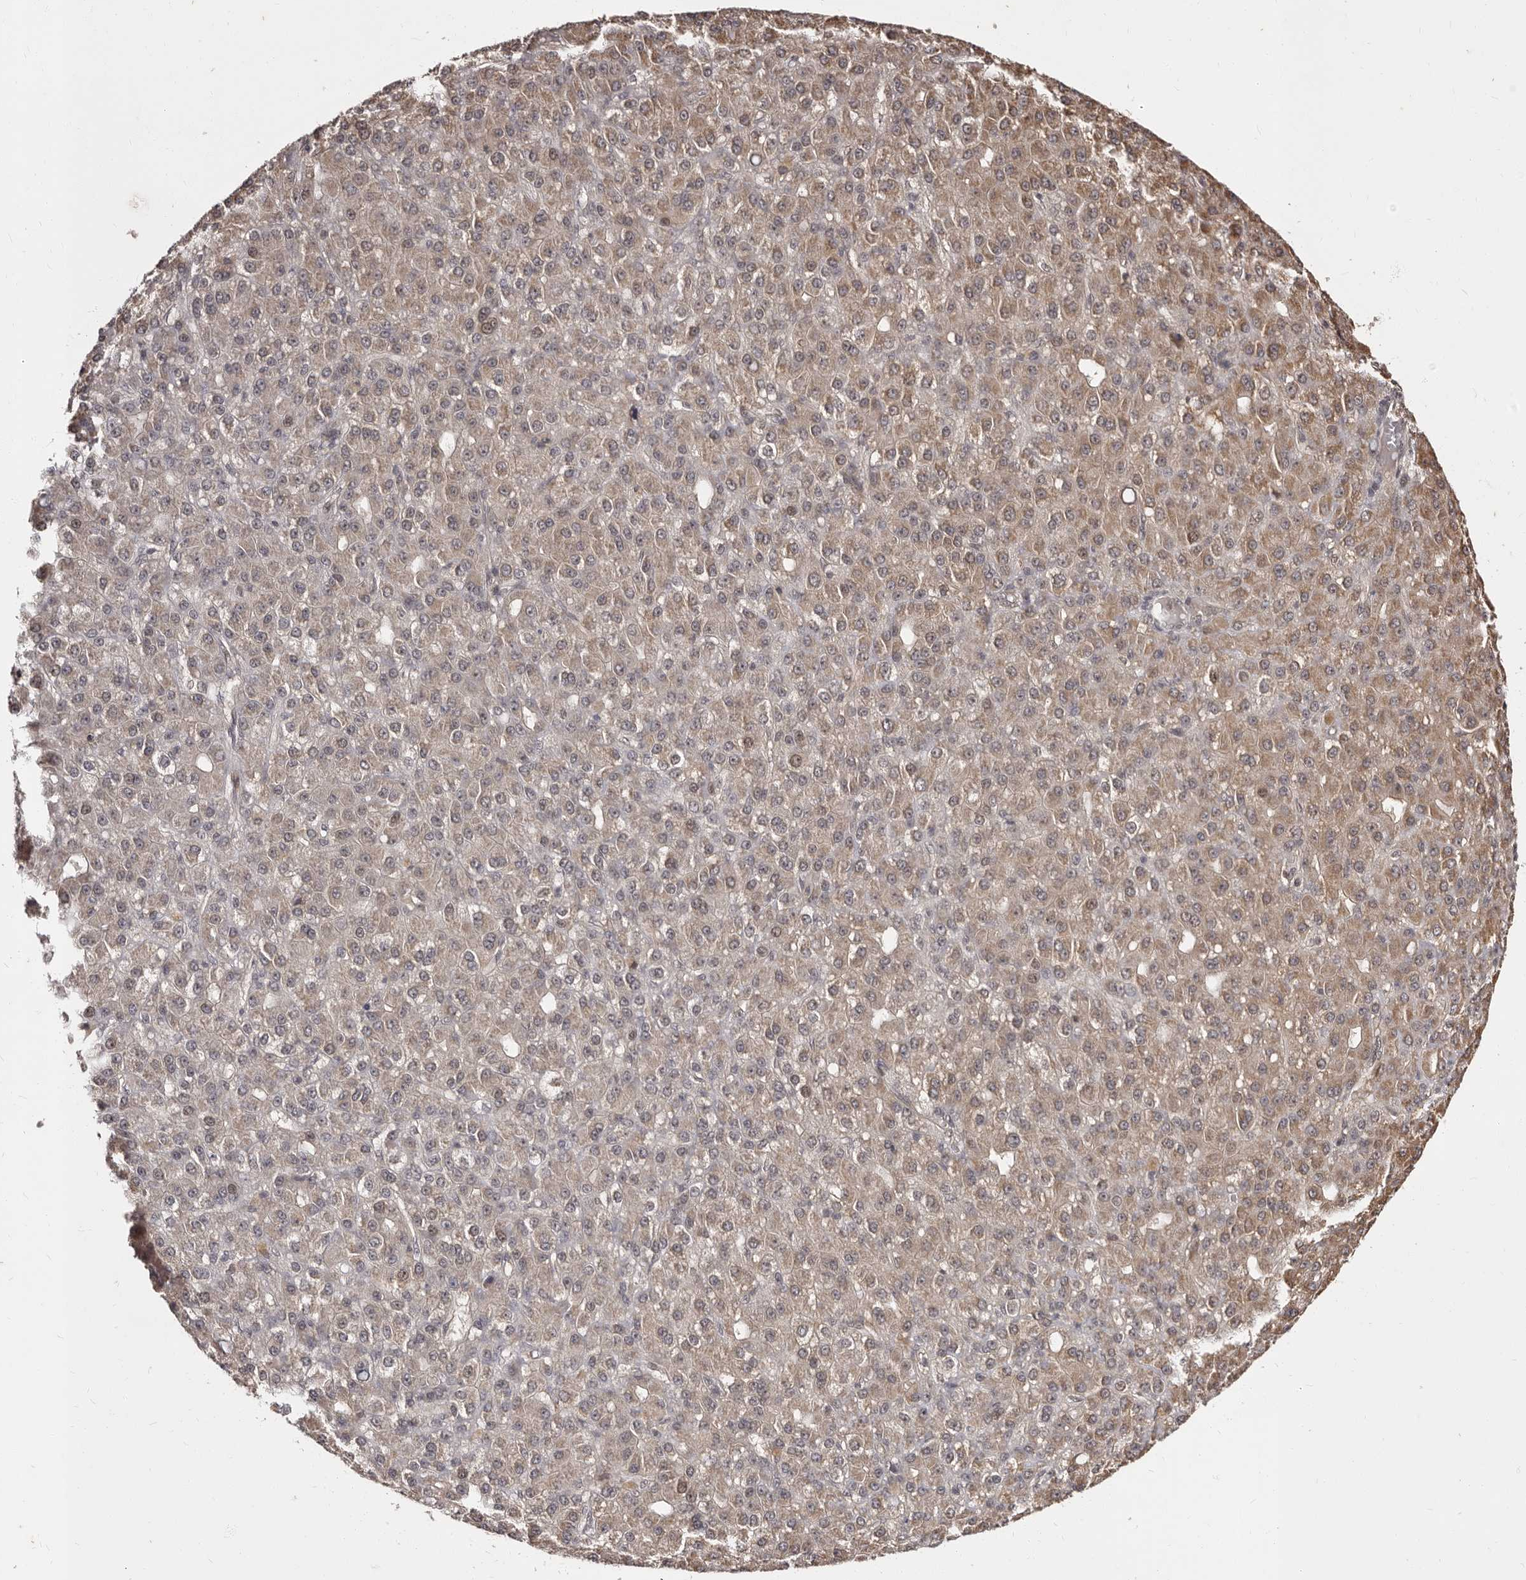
{"staining": {"intensity": "weak", "quantity": "25%-75%", "location": "cytoplasmic/membranous"}, "tissue": "liver cancer", "cell_type": "Tumor cells", "image_type": "cancer", "snomed": [{"axis": "morphology", "description": "Carcinoma, Hepatocellular, NOS"}, {"axis": "topography", "description": "Liver"}], "caption": "A low amount of weak cytoplasmic/membranous staining is present in approximately 25%-75% of tumor cells in liver cancer tissue.", "gene": "TBC1D22B", "patient": {"sex": "male", "age": 67}}